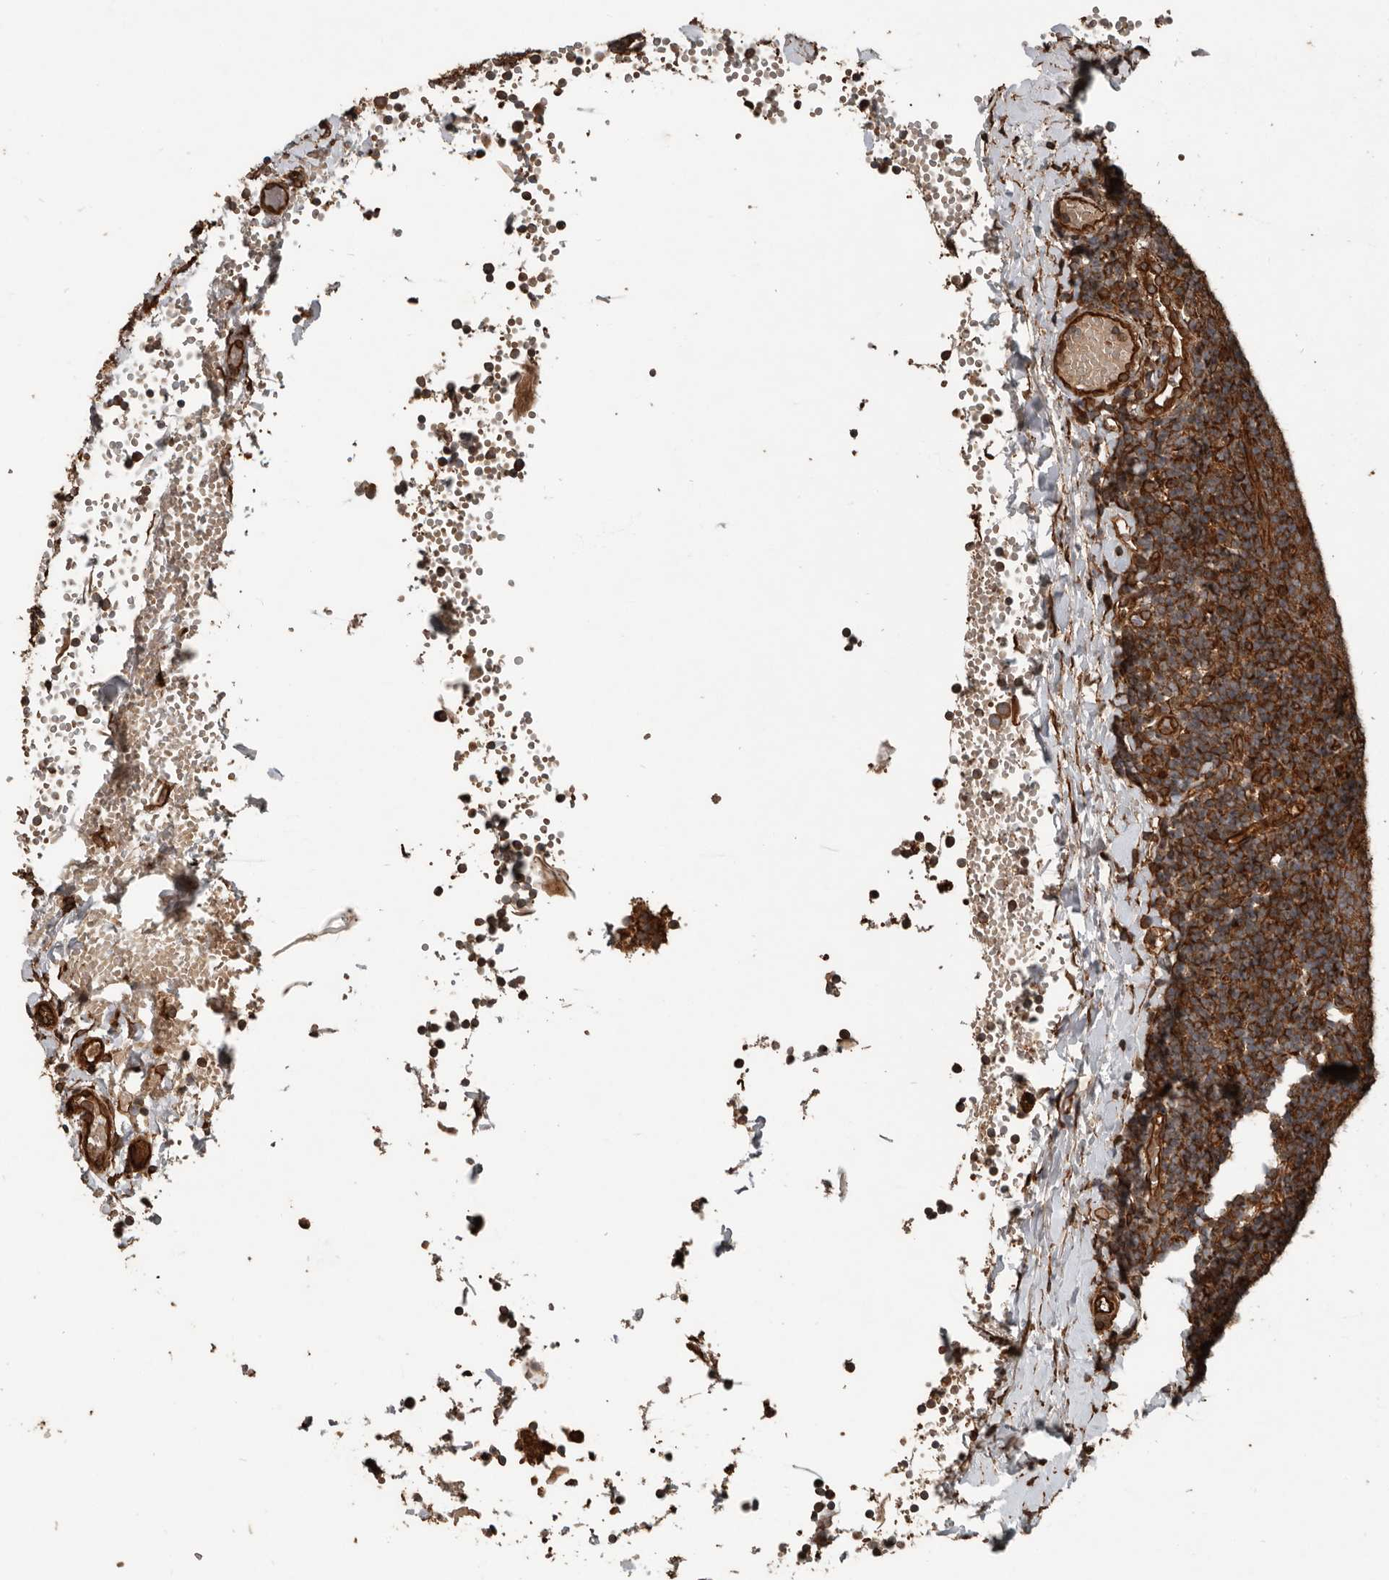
{"staining": {"intensity": "moderate", "quantity": ">75%", "location": "cytoplasmic/membranous"}, "tissue": "tonsil", "cell_type": "Germinal center cells", "image_type": "normal", "snomed": [{"axis": "morphology", "description": "Normal tissue, NOS"}, {"axis": "topography", "description": "Tonsil"}], "caption": "Protein staining demonstrates moderate cytoplasmic/membranous positivity in about >75% of germinal center cells in unremarkable tonsil. The staining was performed using DAB (3,3'-diaminobenzidine) to visualize the protein expression in brown, while the nuclei were stained in blue with hematoxylin (Magnification: 20x).", "gene": "YOD1", "patient": {"sex": "female", "age": 19}}